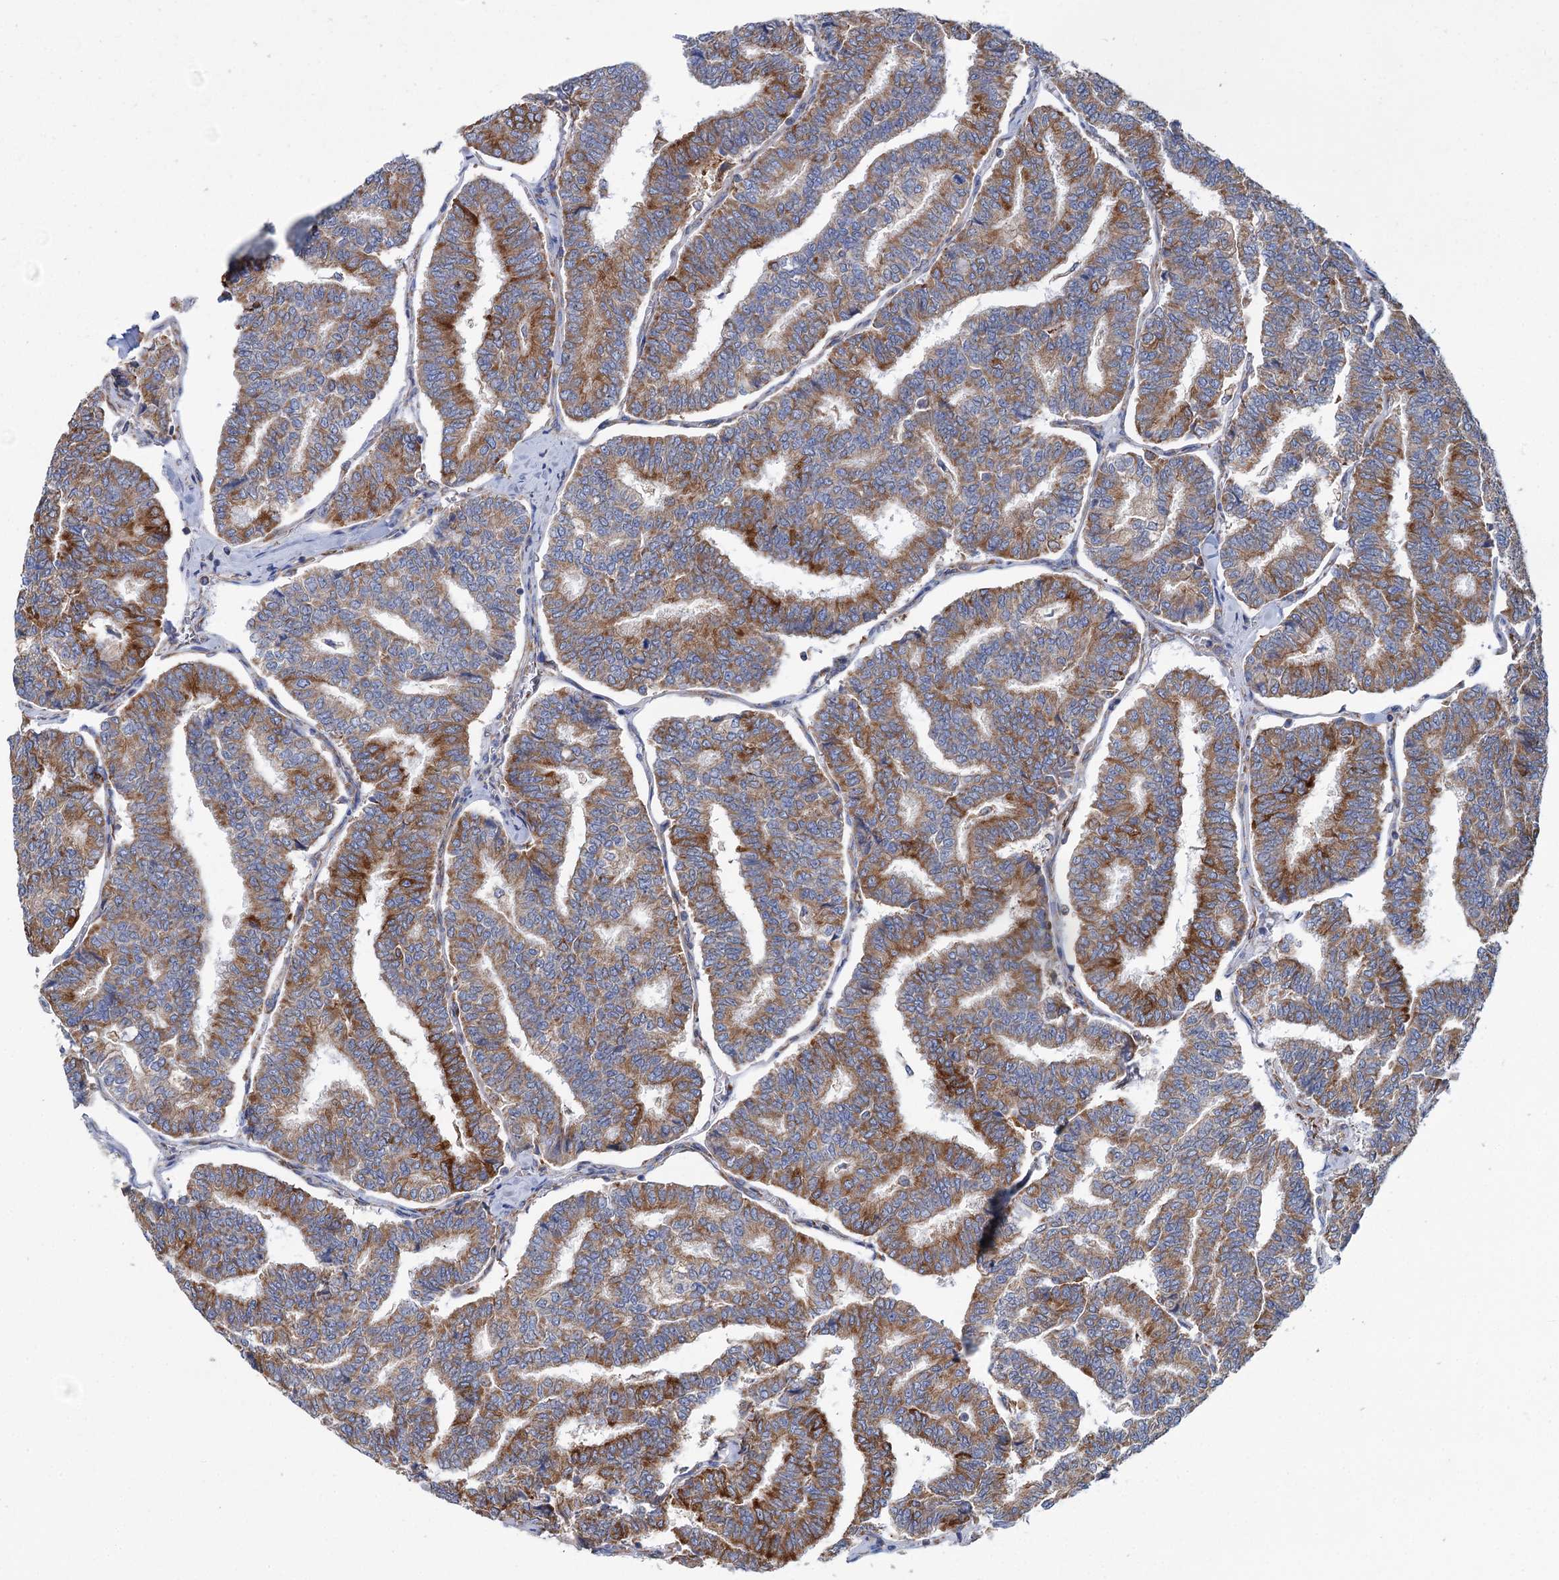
{"staining": {"intensity": "moderate", "quantity": ">75%", "location": "cytoplasmic/membranous"}, "tissue": "thyroid cancer", "cell_type": "Tumor cells", "image_type": "cancer", "snomed": [{"axis": "morphology", "description": "Papillary adenocarcinoma, NOS"}, {"axis": "topography", "description": "Thyroid gland"}], "caption": "Protein expression analysis of thyroid cancer exhibits moderate cytoplasmic/membranous staining in approximately >75% of tumor cells.", "gene": "SHE", "patient": {"sex": "female", "age": 35}}